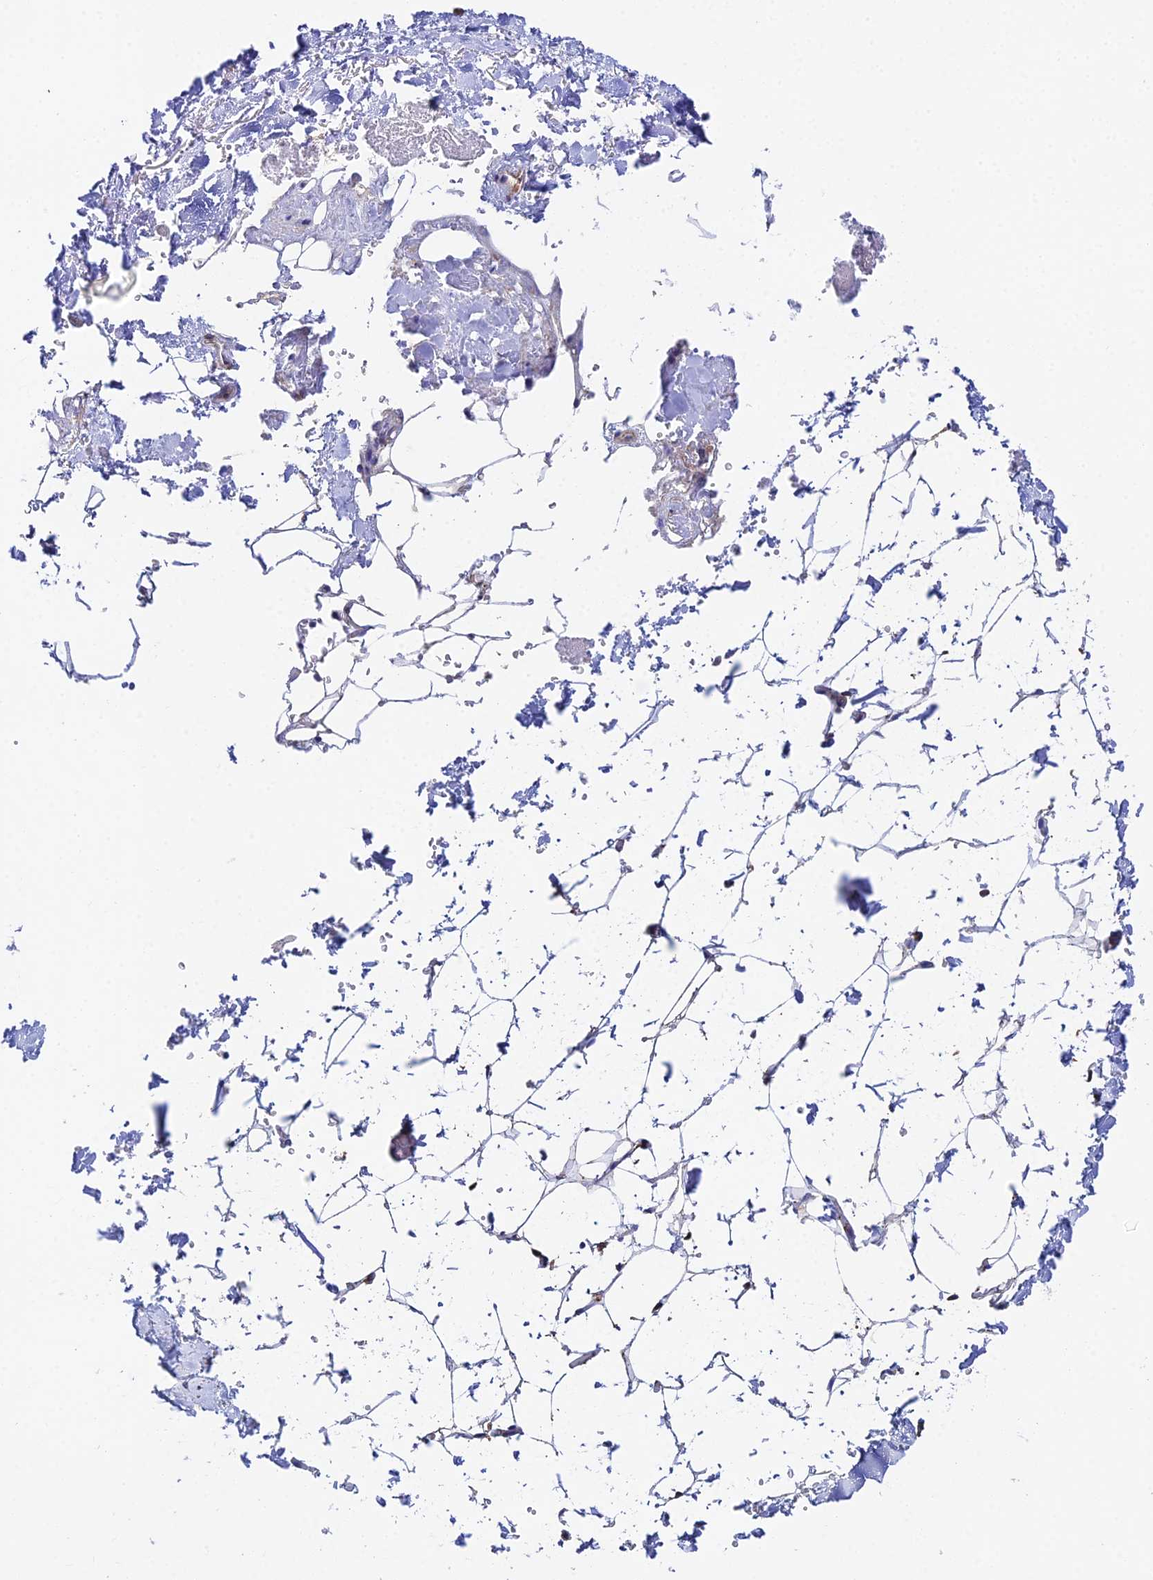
{"staining": {"intensity": "negative", "quantity": "none", "location": "none"}, "tissue": "breast", "cell_type": "Adipocytes", "image_type": "normal", "snomed": [{"axis": "morphology", "description": "Normal tissue, NOS"}, {"axis": "topography", "description": "Breast"}], "caption": "Protein analysis of normal breast reveals no significant expression in adipocytes.", "gene": "MXRA7", "patient": {"sex": "female", "age": 75}}